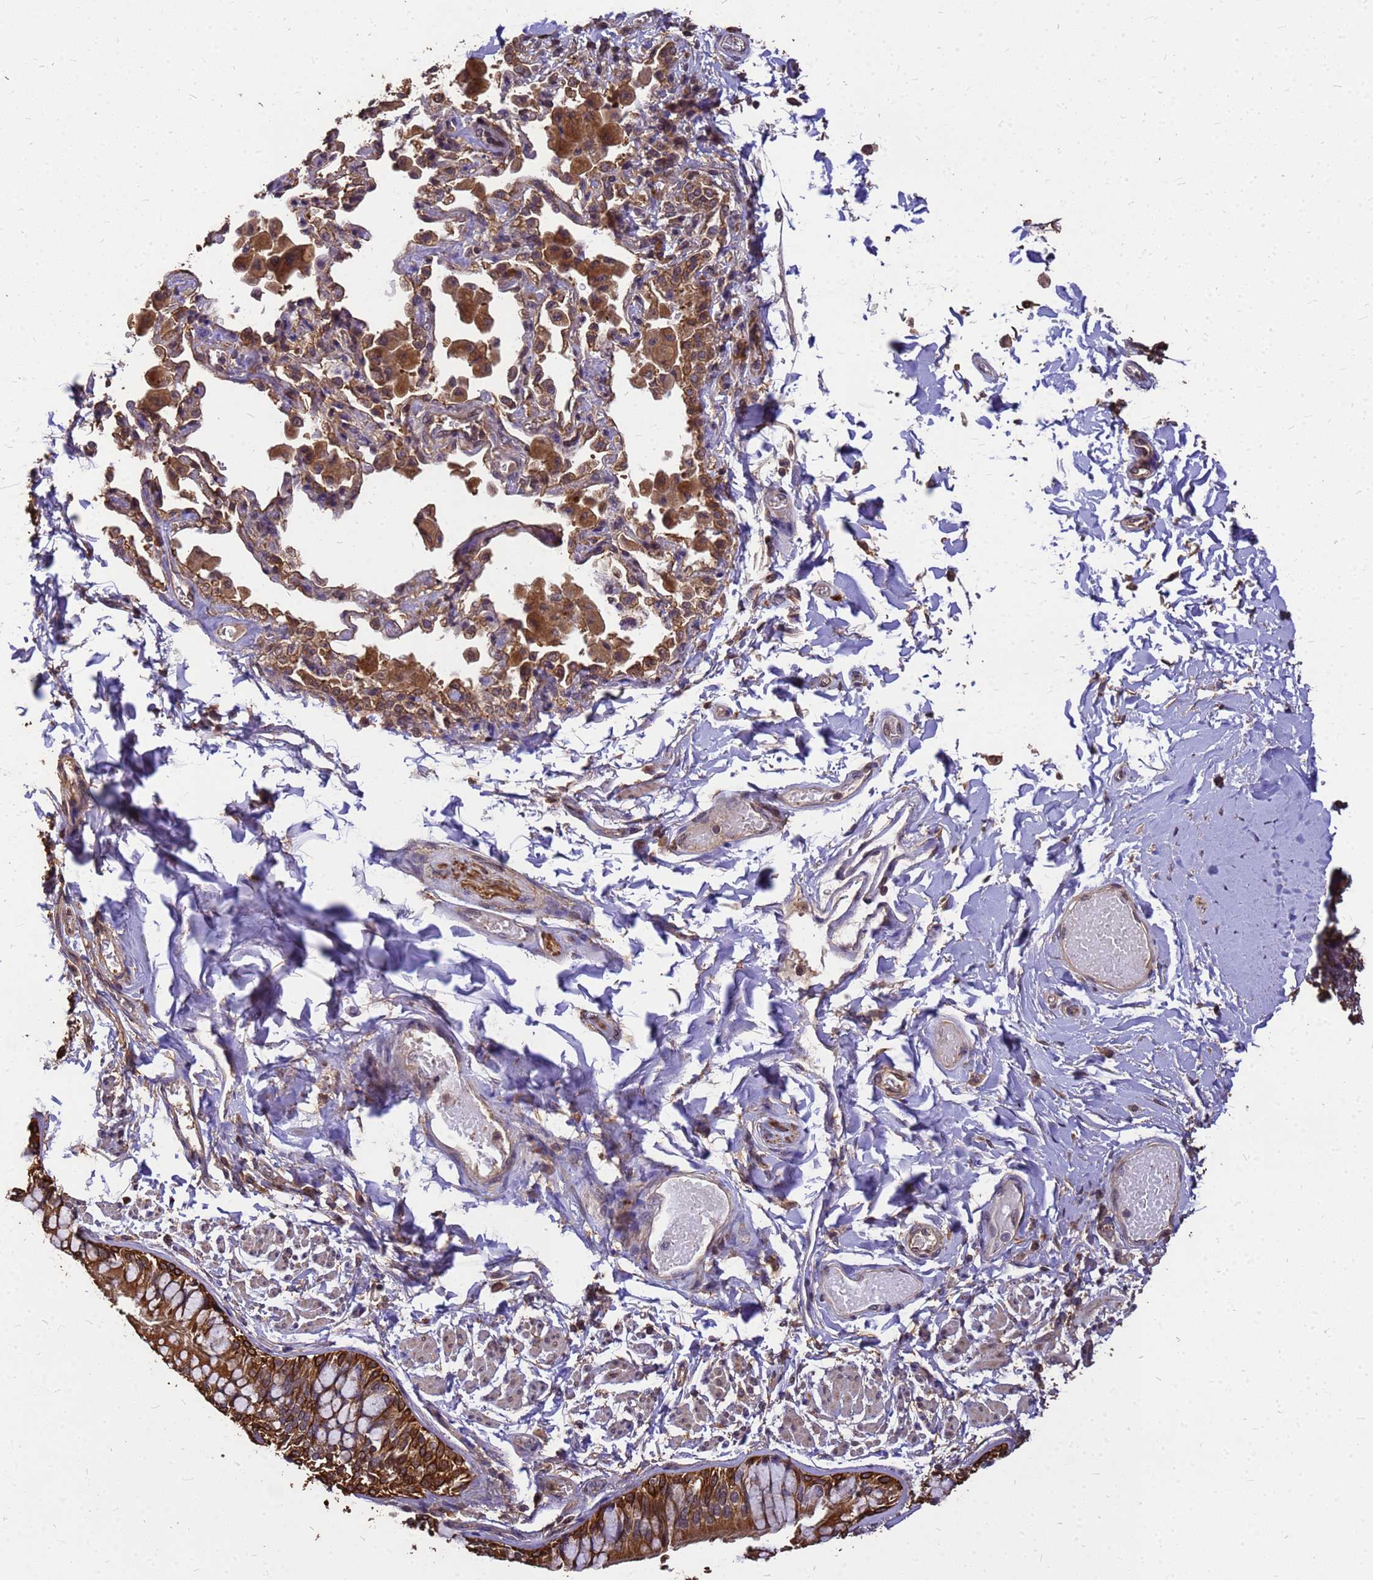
{"staining": {"intensity": "strong", "quantity": ">75%", "location": "cytoplasmic/membranous"}, "tissue": "bronchus", "cell_type": "Respiratory epithelial cells", "image_type": "normal", "snomed": [{"axis": "morphology", "description": "Normal tissue, NOS"}, {"axis": "morphology", "description": "Inflammation, NOS"}, {"axis": "topography", "description": "Lung"}], "caption": "Benign bronchus shows strong cytoplasmic/membranous positivity in about >75% of respiratory epithelial cells The staining was performed using DAB to visualize the protein expression in brown, while the nuclei were stained in blue with hematoxylin (Magnification: 20x)..", "gene": "ZNF618", "patient": {"sex": "female", "age": 46}}